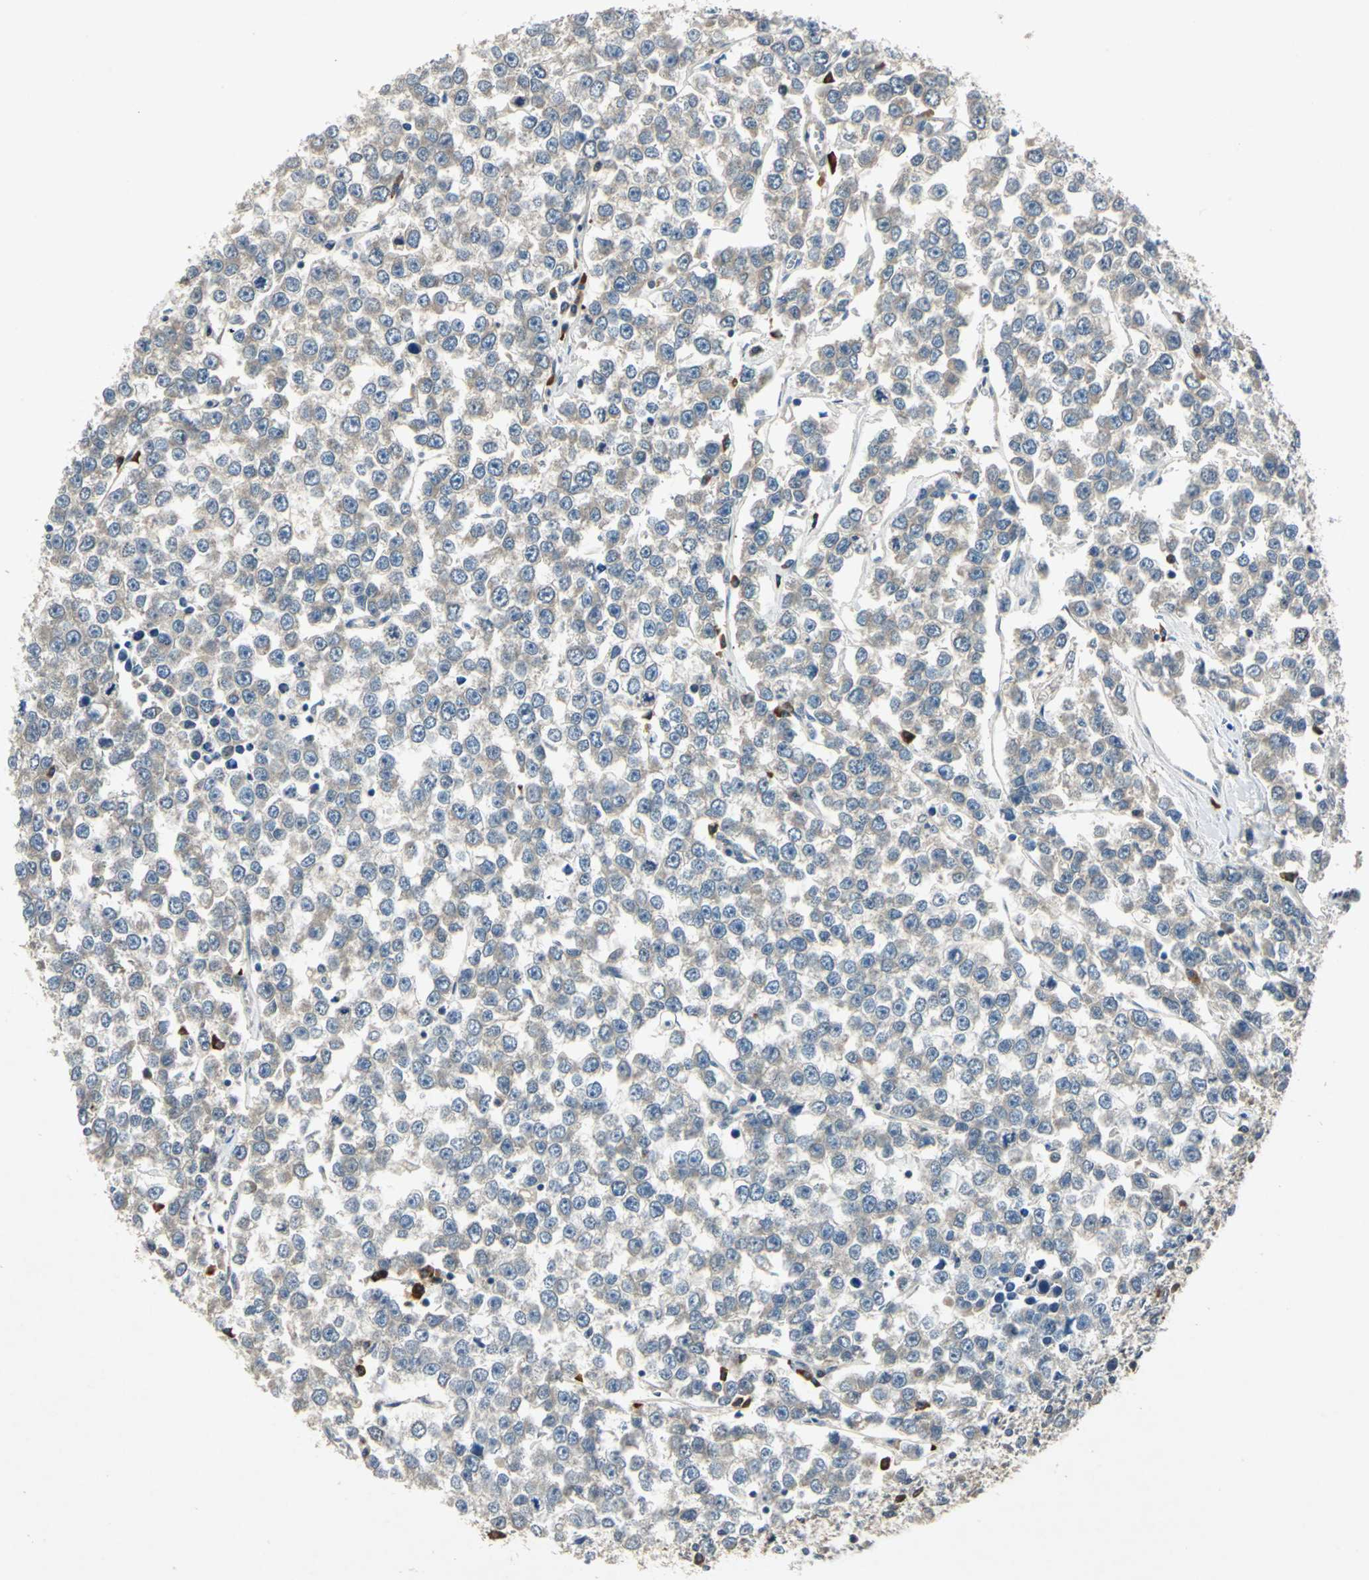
{"staining": {"intensity": "negative", "quantity": "none", "location": "none"}, "tissue": "testis cancer", "cell_type": "Tumor cells", "image_type": "cancer", "snomed": [{"axis": "morphology", "description": "Seminoma, NOS"}, {"axis": "morphology", "description": "Carcinoma, Embryonal, NOS"}, {"axis": "topography", "description": "Testis"}], "caption": "An IHC photomicrograph of testis seminoma is shown. There is no staining in tumor cells of testis seminoma.", "gene": "SLC2A13", "patient": {"sex": "male", "age": 52}}